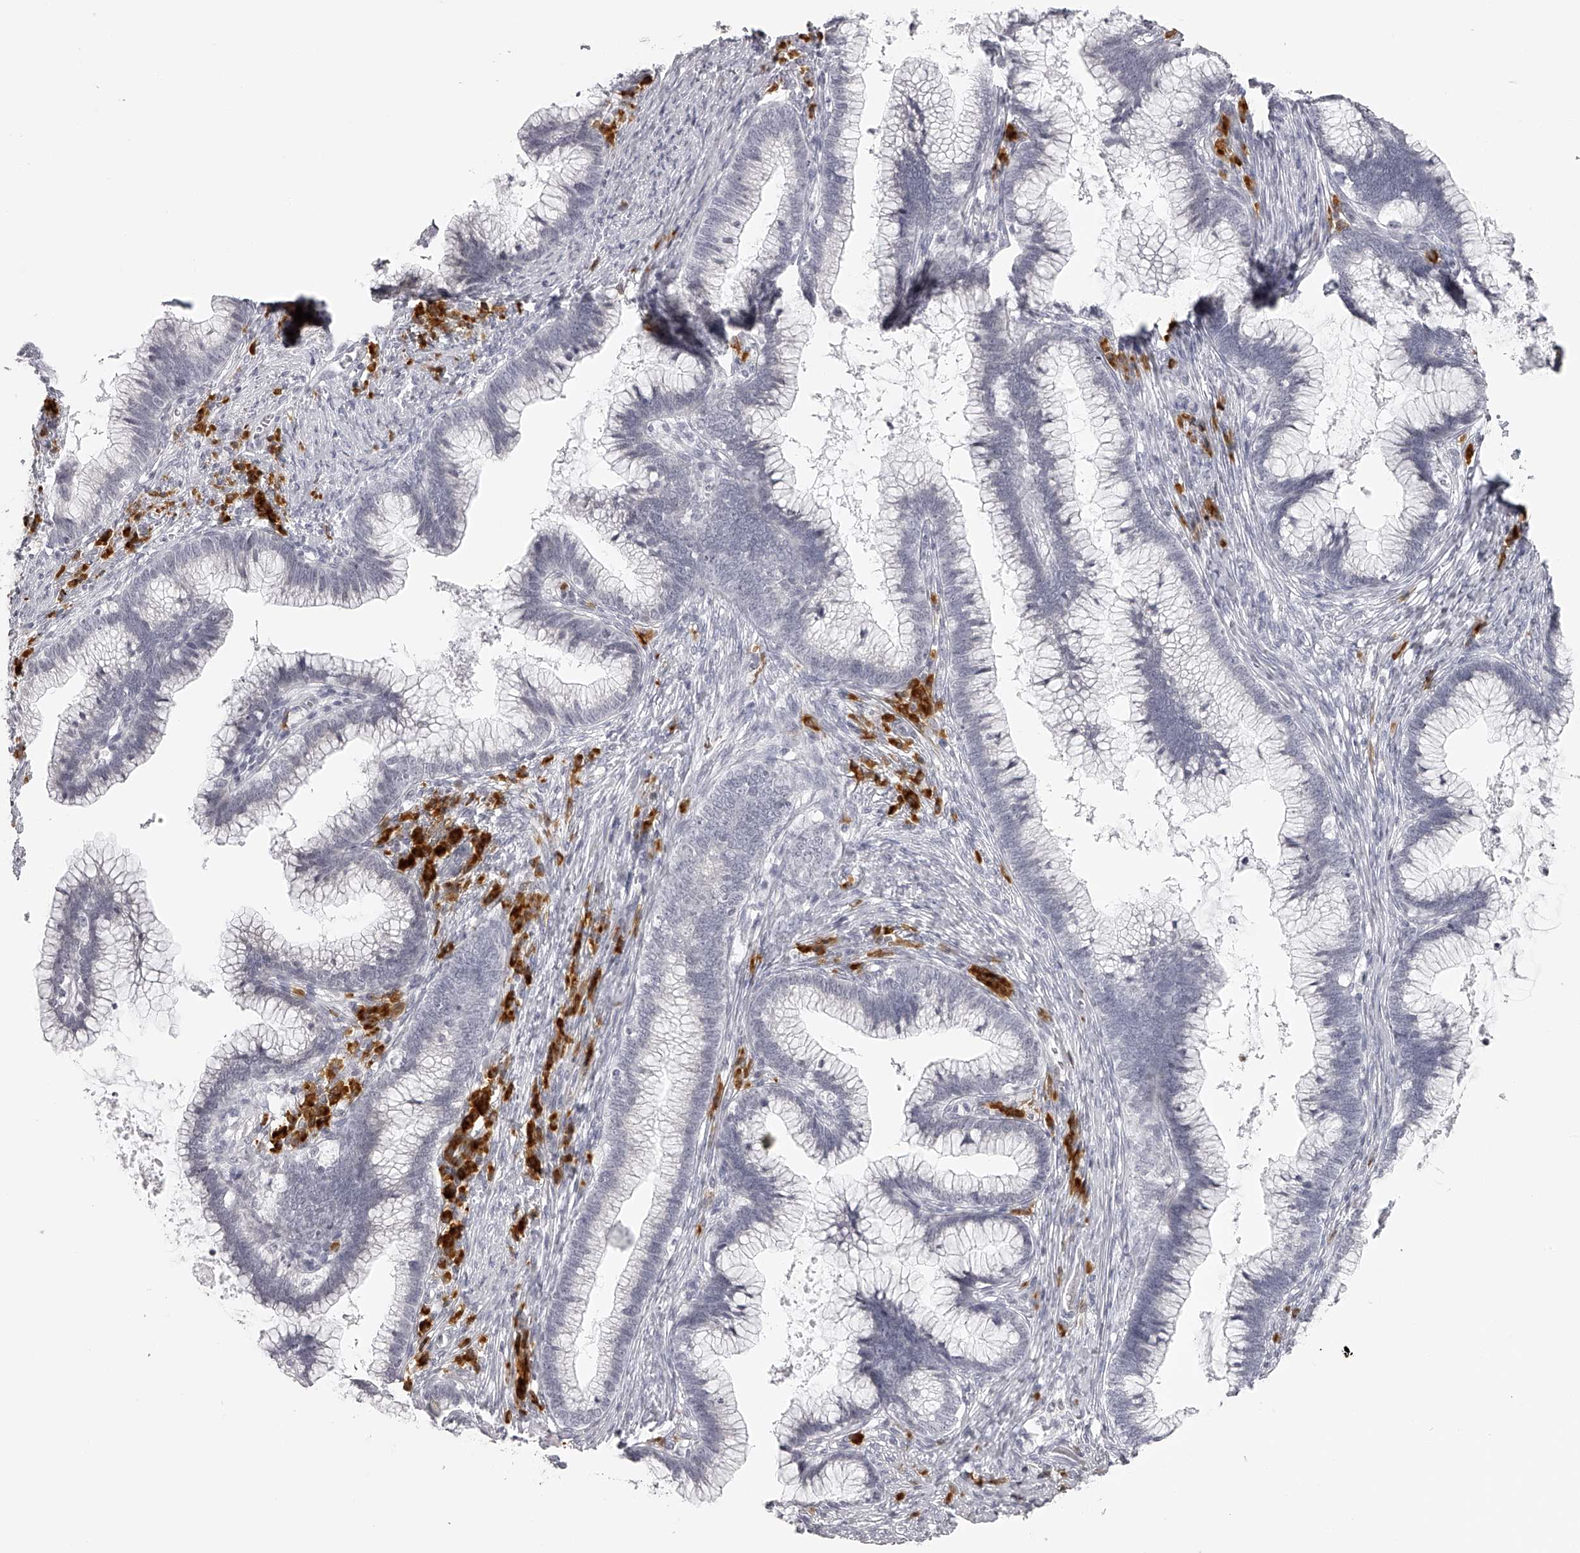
{"staining": {"intensity": "negative", "quantity": "none", "location": "none"}, "tissue": "cervical cancer", "cell_type": "Tumor cells", "image_type": "cancer", "snomed": [{"axis": "morphology", "description": "Adenocarcinoma, NOS"}, {"axis": "topography", "description": "Cervix"}], "caption": "A histopathology image of human cervical cancer (adenocarcinoma) is negative for staining in tumor cells.", "gene": "SEC11C", "patient": {"sex": "female", "age": 36}}